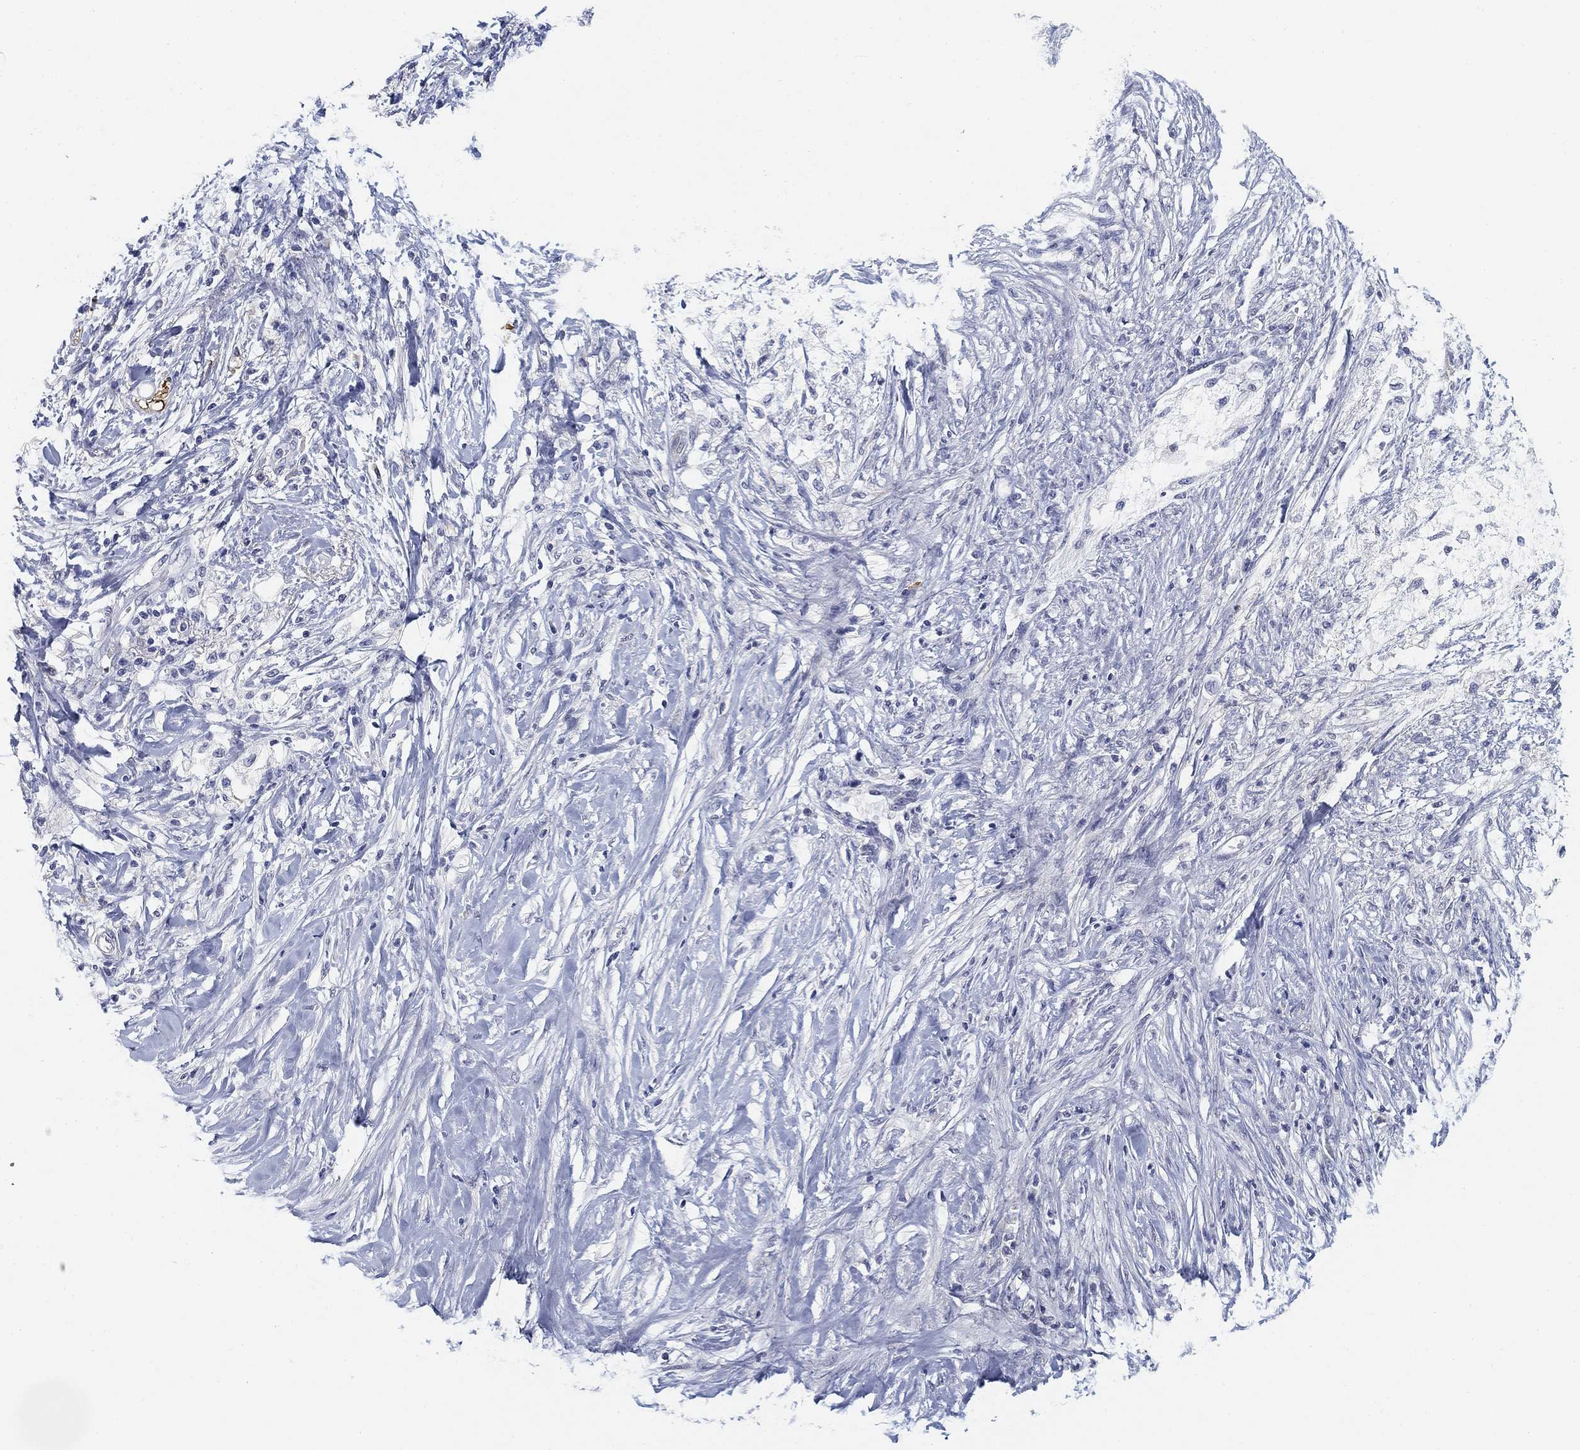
{"staining": {"intensity": "negative", "quantity": "none", "location": "none"}, "tissue": "pancreatic cancer", "cell_type": "Tumor cells", "image_type": "cancer", "snomed": [{"axis": "morphology", "description": "Normal tissue, NOS"}, {"axis": "morphology", "description": "Adenocarcinoma, NOS"}, {"axis": "topography", "description": "Pancreas"}, {"axis": "topography", "description": "Duodenum"}], "caption": "Immunohistochemistry (IHC) histopathology image of neoplastic tissue: human pancreatic cancer stained with DAB shows no significant protein expression in tumor cells.", "gene": "SLC2A5", "patient": {"sex": "female", "age": 60}}